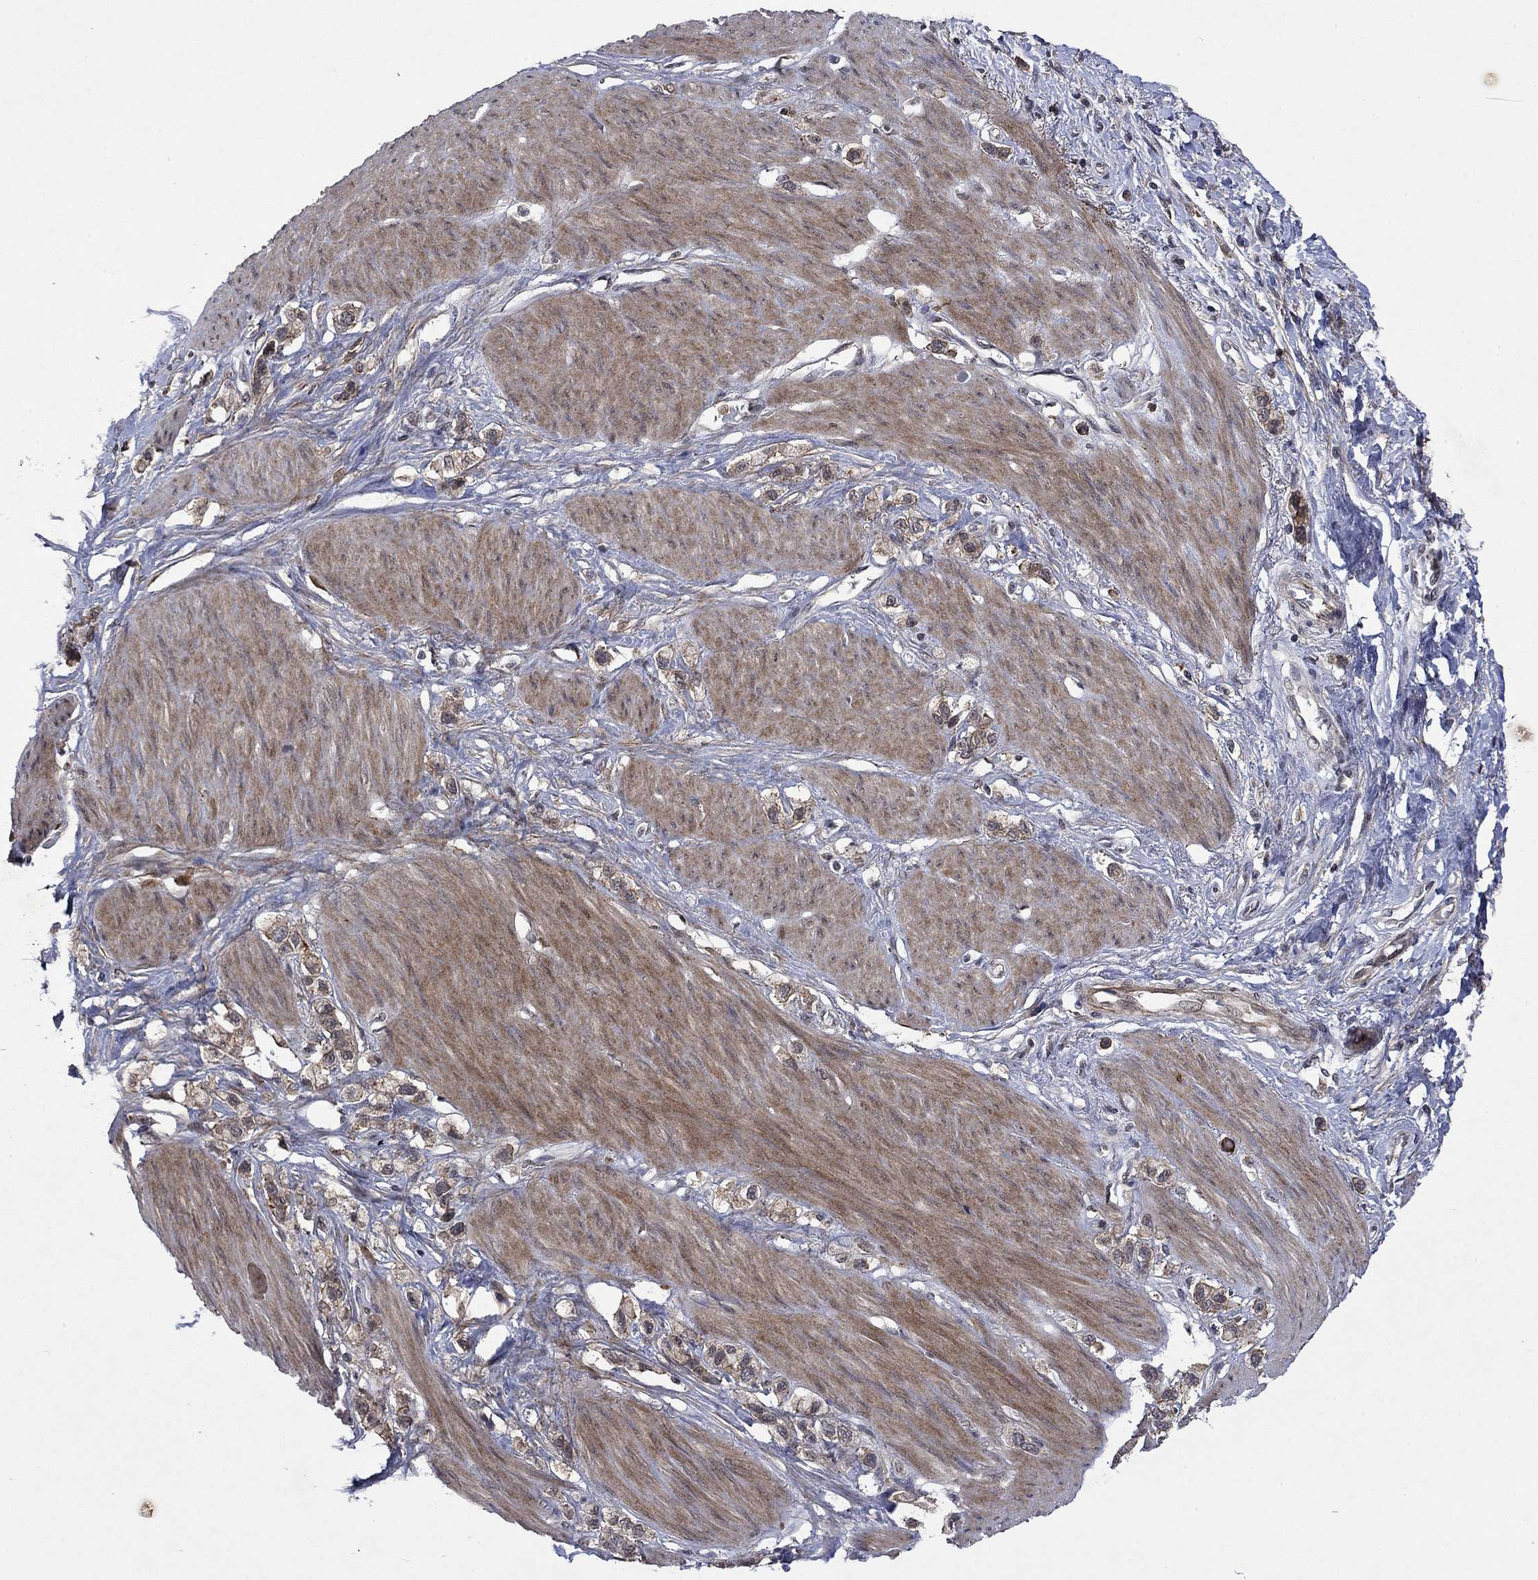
{"staining": {"intensity": "weak", "quantity": "25%-75%", "location": "cytoplasmic/membranous"}, "tissue": "stomach cancer", "cell_type": "Tumor cells", "image_type": "cancer", "snomed": [{"axis": "morphology", "description": "Normal tissue, NOS"}, {"axis": "morphology", "description": "Adenocarcinoma, NOS"}, {"axis": "morphology", "description": "Adenocarcinoma, High grade"}, {"axis": "topography", "description": "Stomach, upper"}, {"axis": "topography", "description": "Stomach"}], "caption": "This is a photomicrograph of immunohistochemistry staining of stomach cancer, which shows weak positivity in the cytoplasmic/membranous of tumor cells.", "gene": "PPP1R9A", "patient": {"sex": "female", "age": 65}}